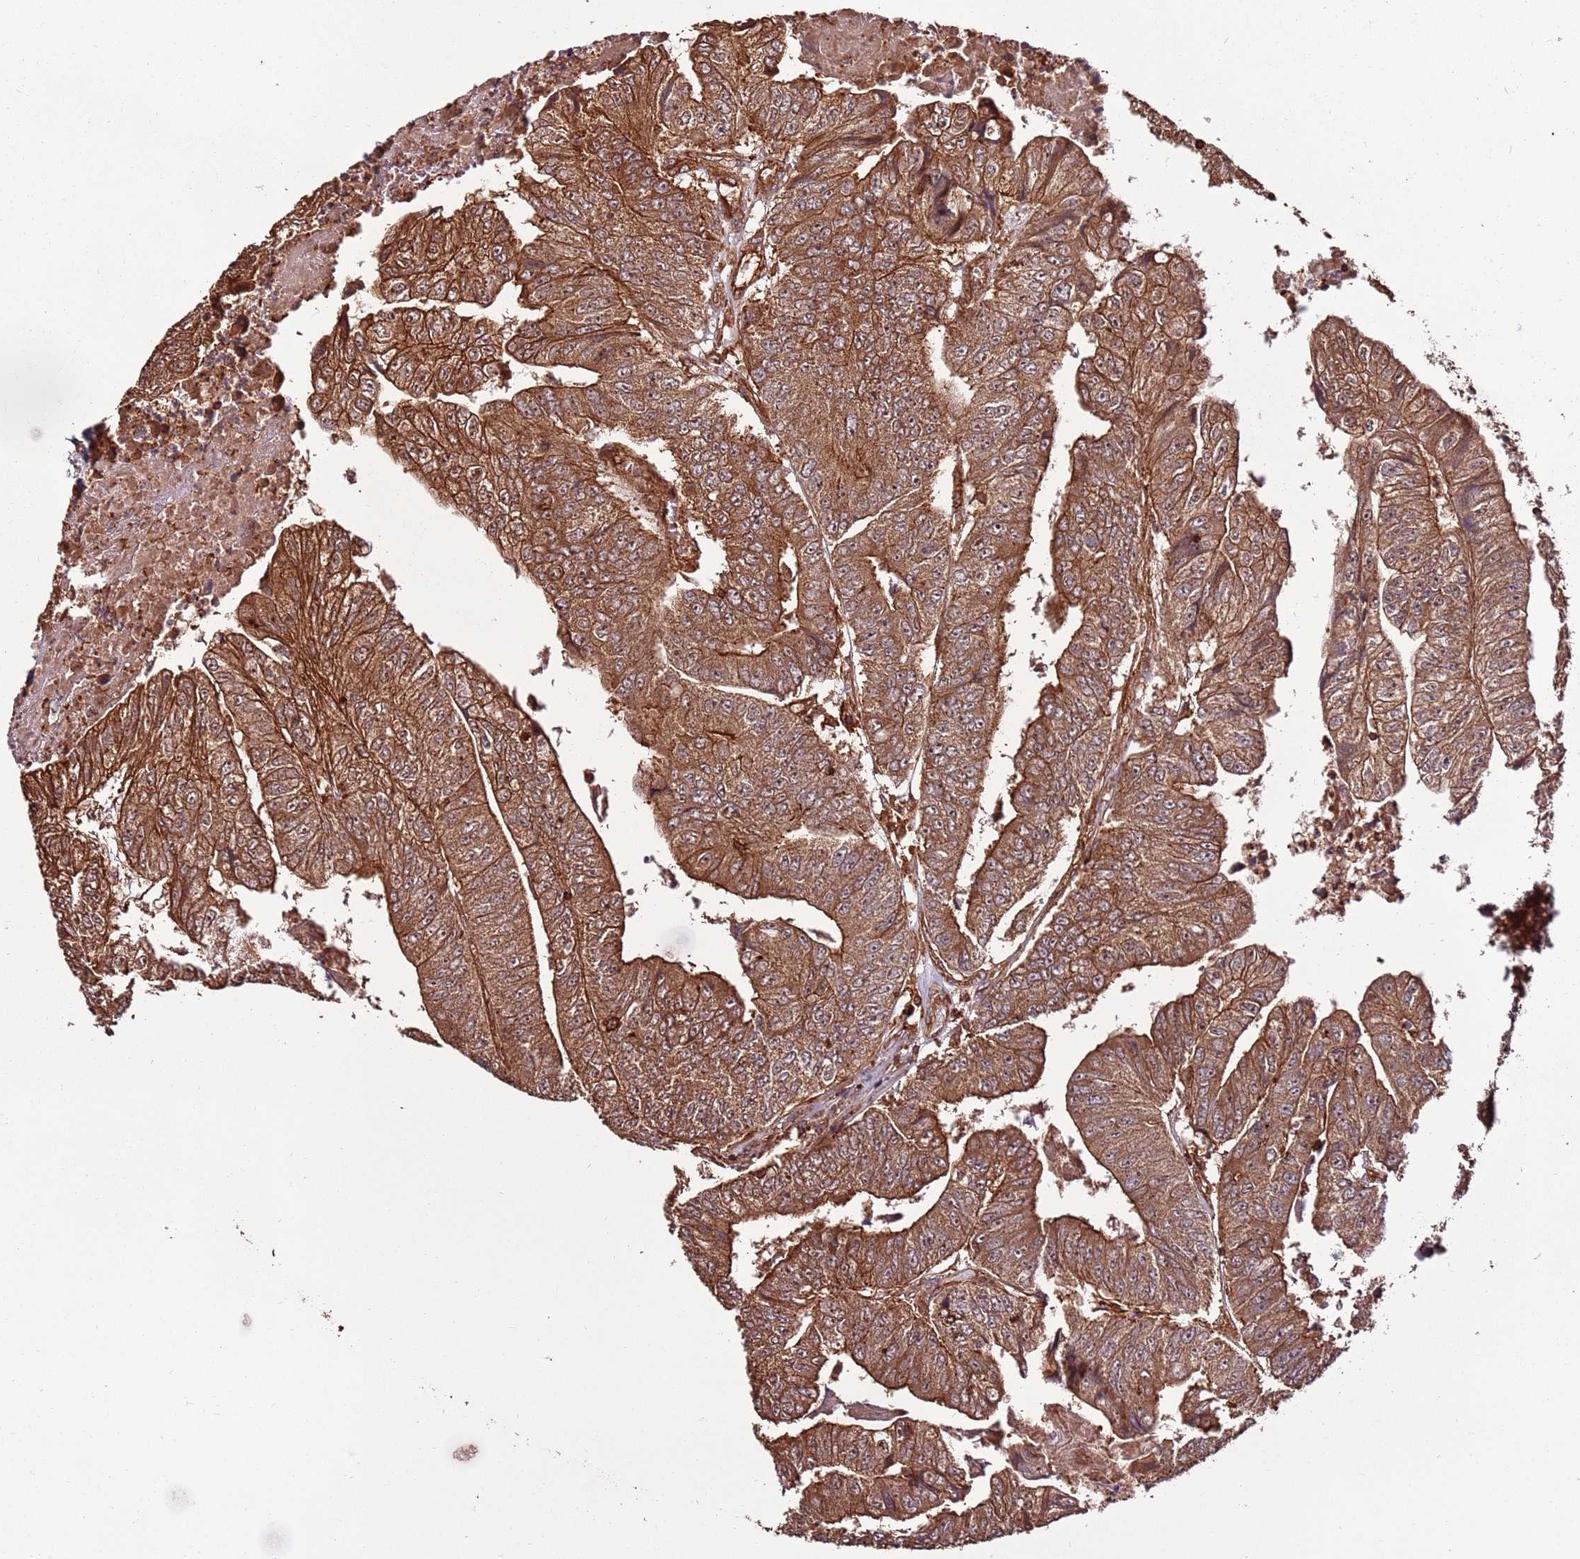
{"staining": {"intensity": "moderate", "quantity": ">75%", "location": "cytoplasmic/membranous"}, "tissue": "colorectal cancer", "cell_type": "Tumor cells", "image_type": "cancer", "snomed": [{"axis": "morphology", "description": "Adenocarcinoma, NOS"}, {"axis": "topography", "description": "Colon"}], "caption": "Moderate cytoplasmic/membranous protein staining is seen in about >75% of tumor cells in colorectal cancer.", "gene": "ACVR2A", "patient": {"sex": "female", "age": 67}}